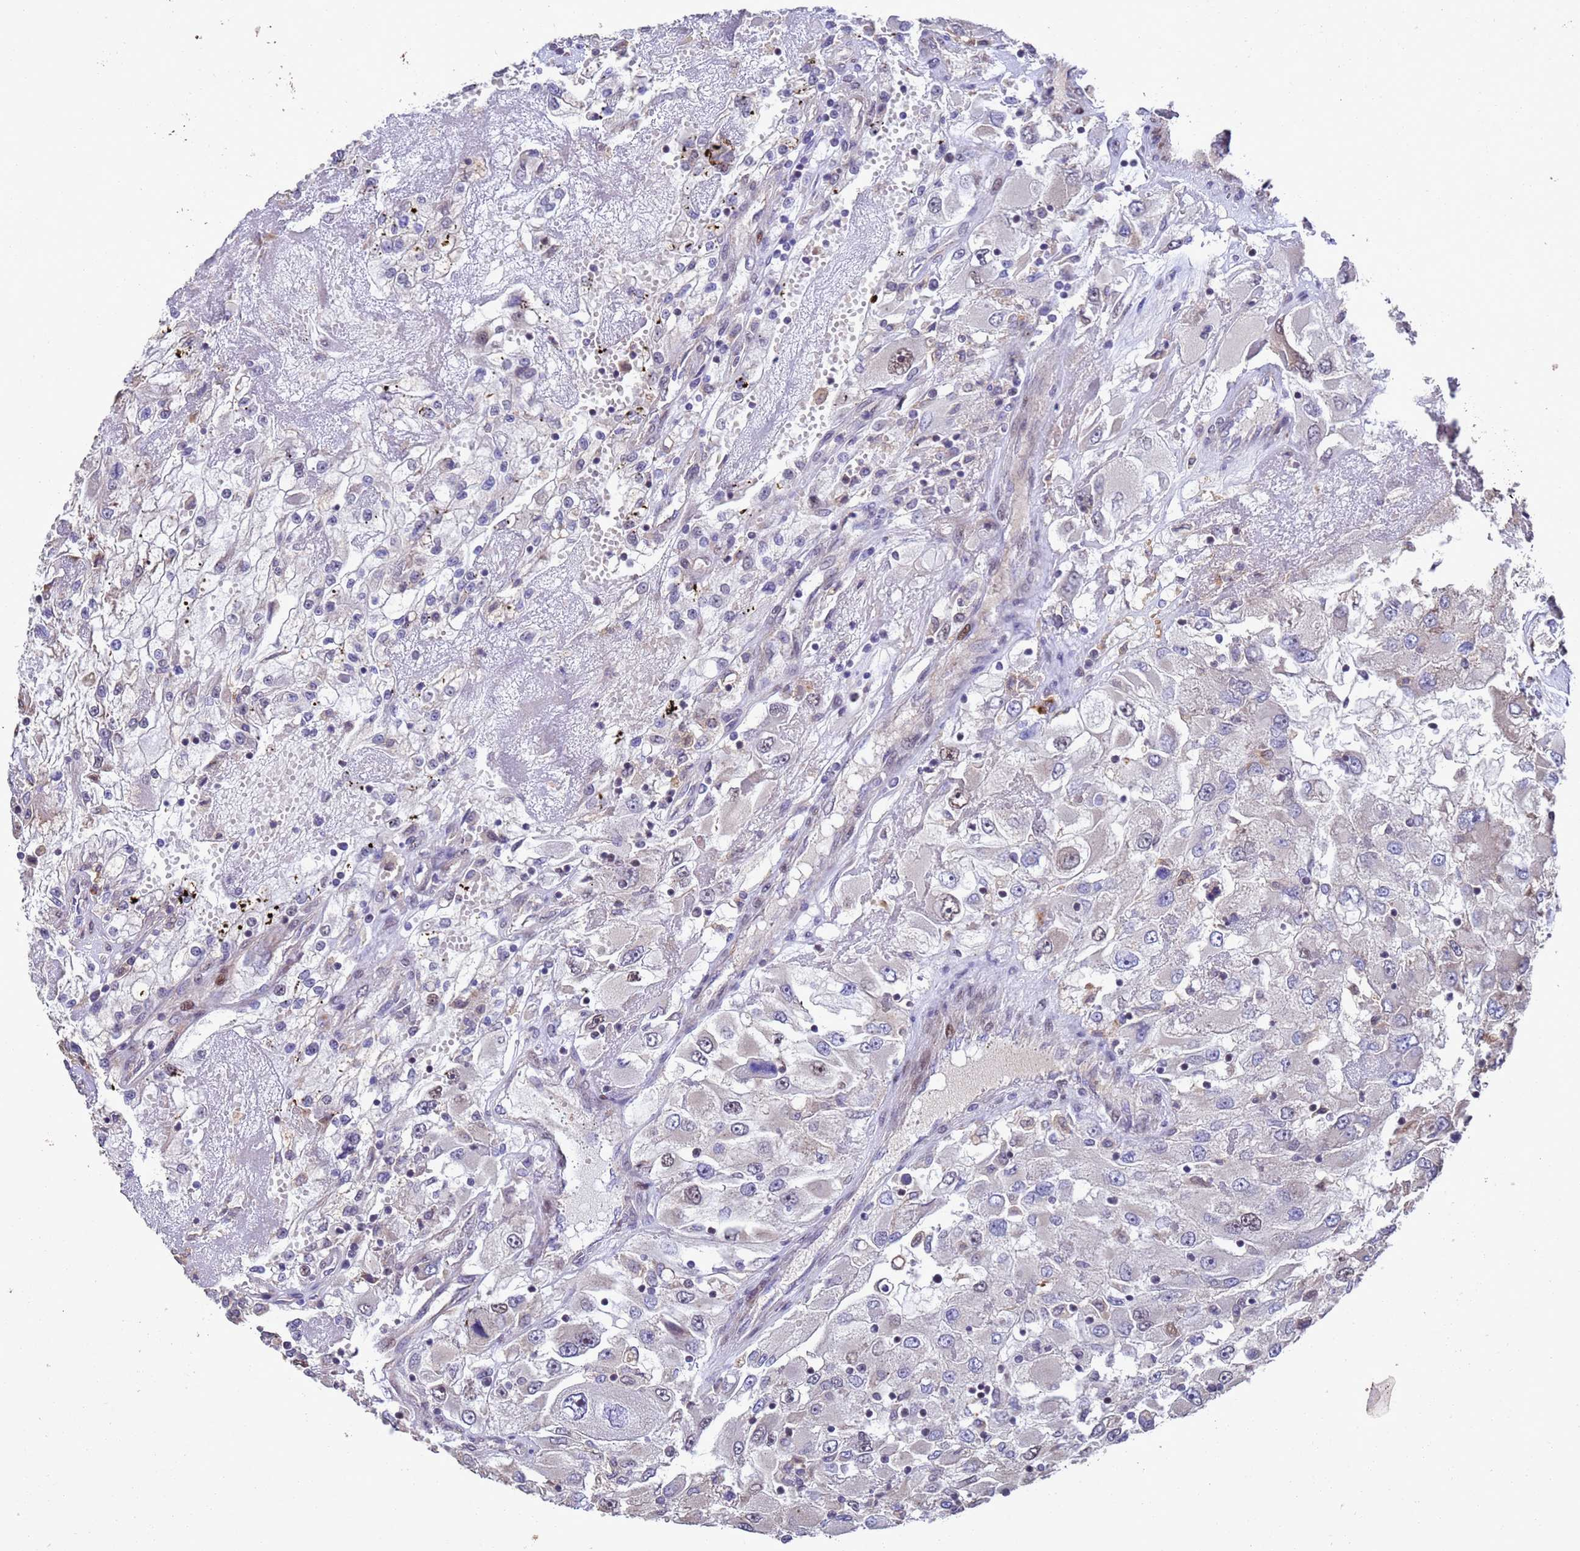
{"staining": {"intensity": "weak", "quantity": "<25%", "location": "nuclear"}, "tissue": "renal cancer", "cell_type": "Tumor cells", "image_type": "cancer", "snomed": [{"axis": "morphology", "description": "Adenocarcinoma, NOS"}, {"axis": "topography", "description": "Kidney"}], "caption": "There is no significant positivity in tumor cells of renal cancer (adenocarcinoma). (Brightfield microscopy of DAB immunohistochemistry at high magnification).", "gene": "TBK1", "patient": {"sex": "female", "age": 52}}